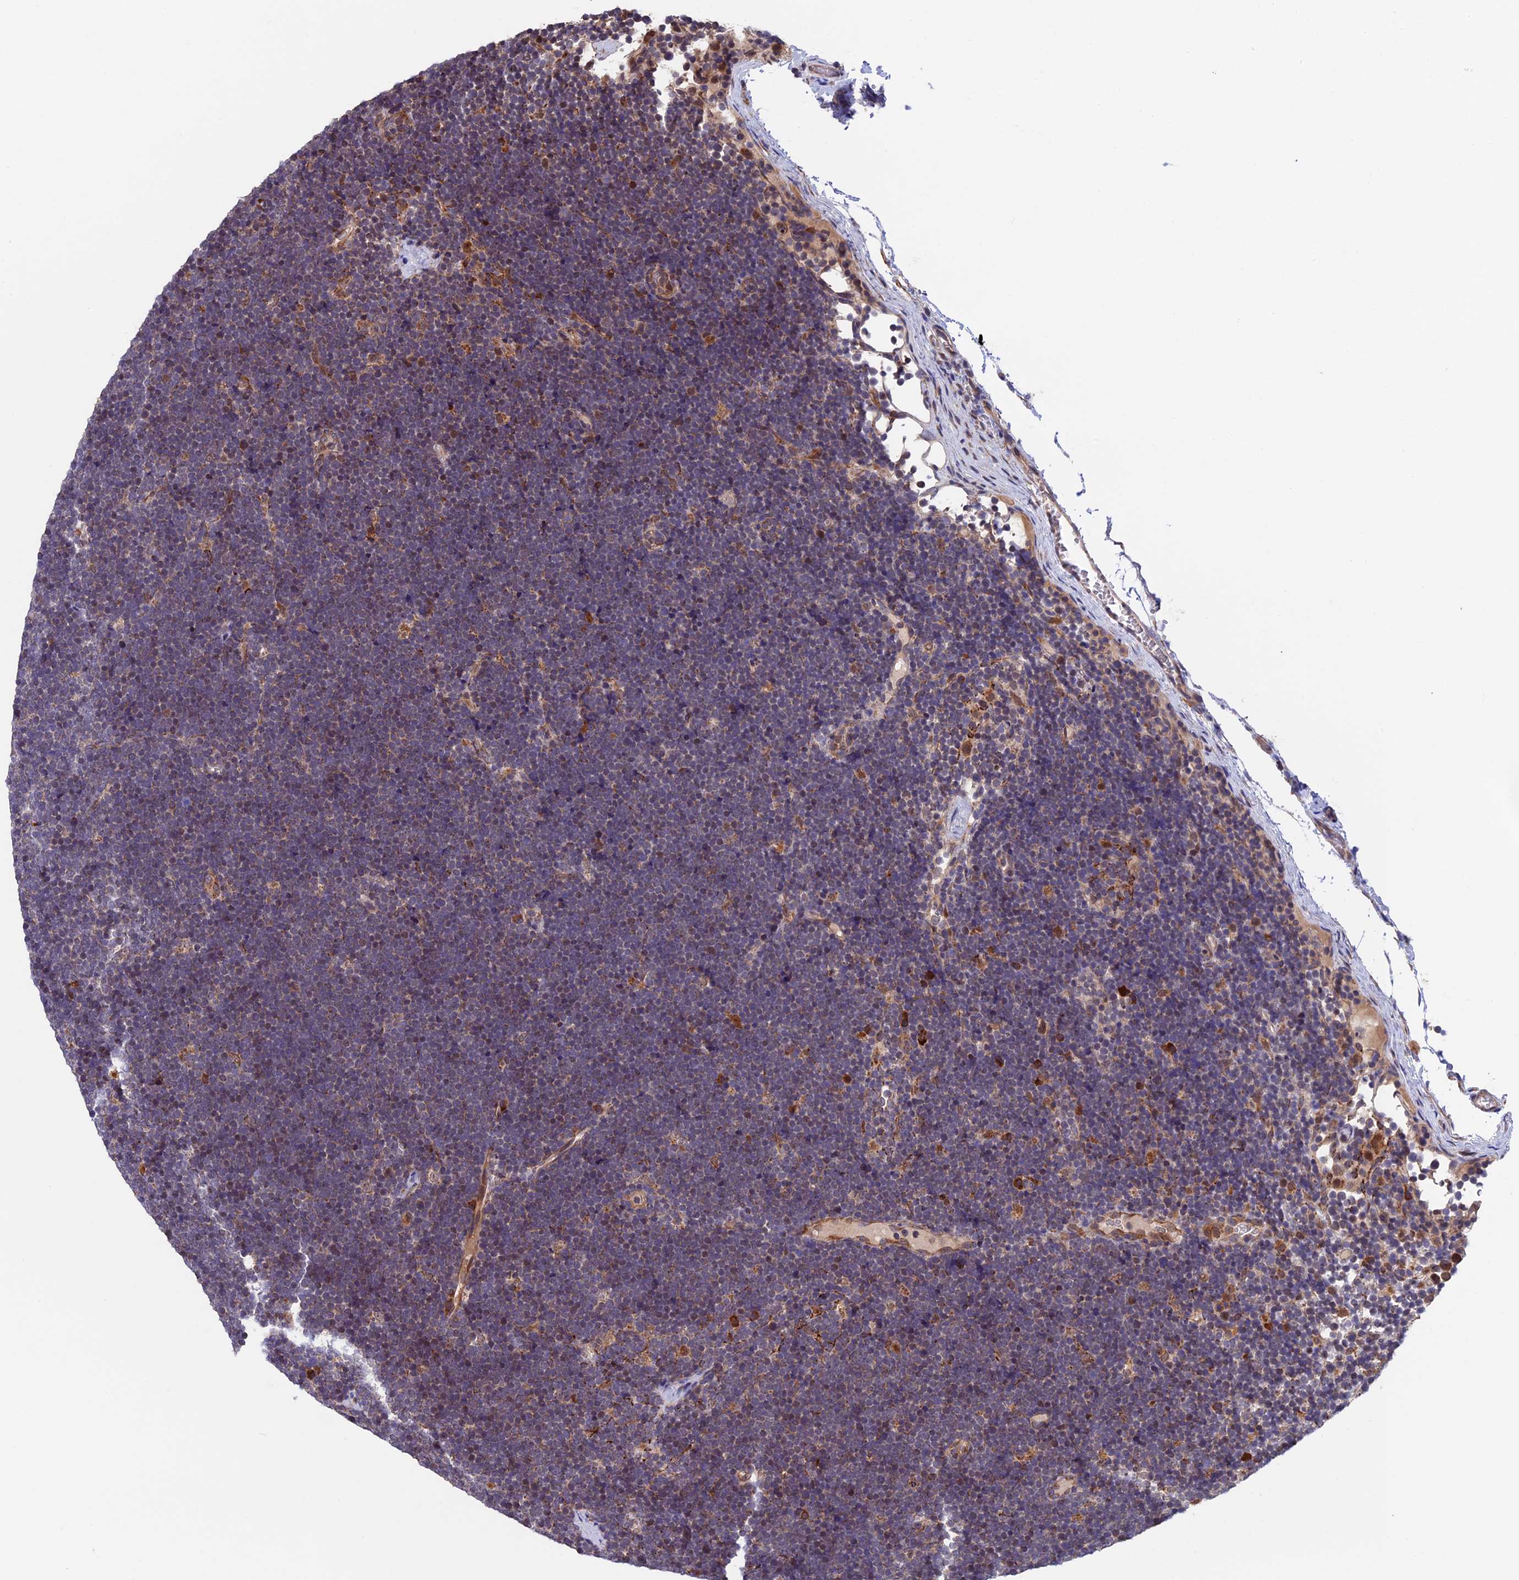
{"staining": {"intensity": "weak", "quantity": "25%-75%", "location": "cytoplasmic/membranous"}, "tissue": "lymphoma", "cell_type": "Tumor cells", "image_type": "cancer", "snomed": [{"axis": "morphology", "description": "Malignant lymphoma, non-Hodgkin's type, High grade"}, {"axis": "topography", "description": "Lymph node"}], "caption": "Lymphoma was stained to show a protein in brown. There is low levels of weak cytoplasmic/membranous positivity in about 25%-75% of tumor cells. (IHC, brightfield microscopy, high magnification).", "gene": "RNF17", "patient": {"sex": "male", "age": 13}}